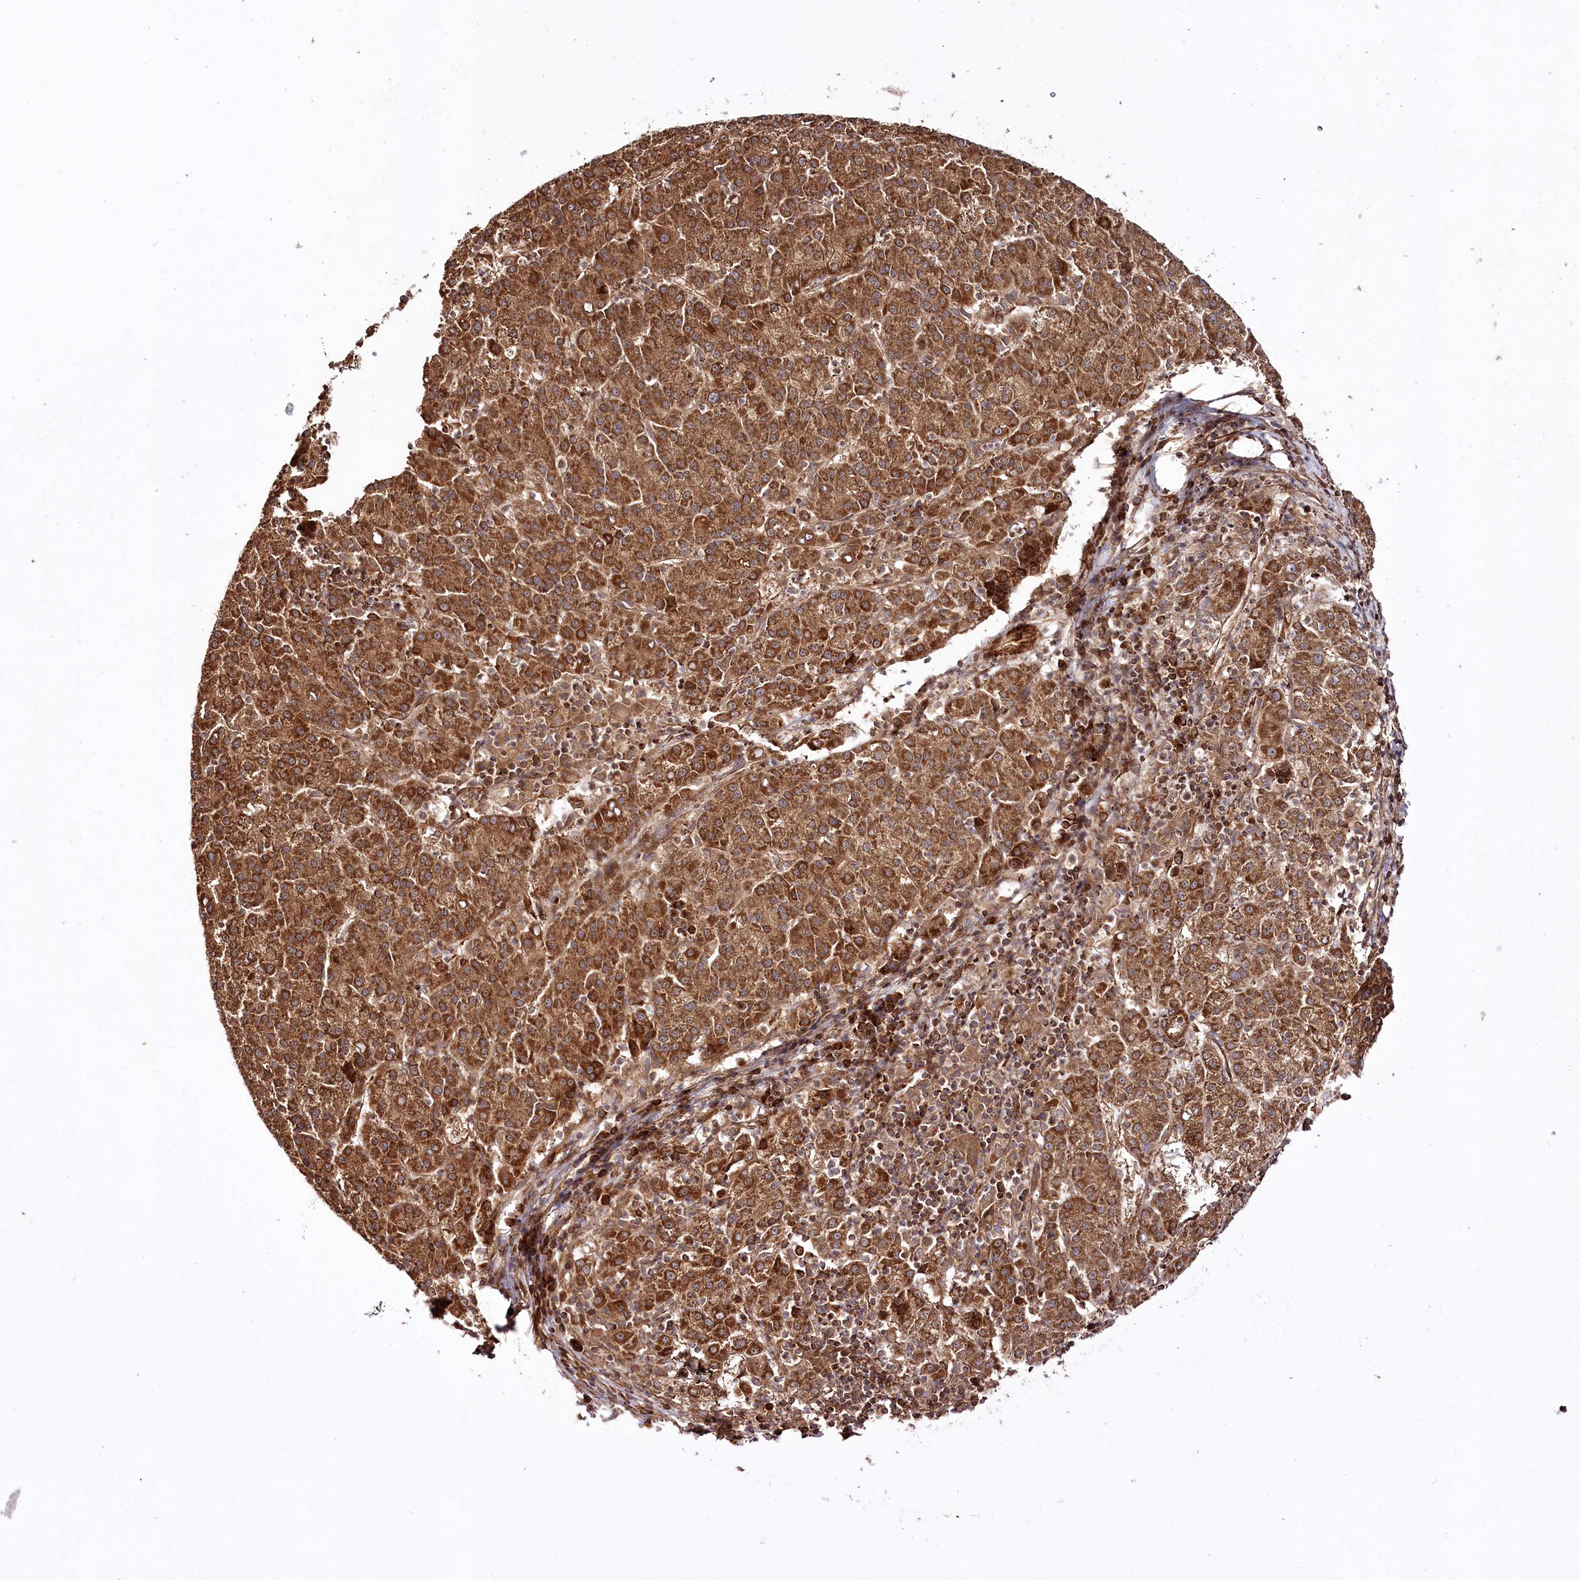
{"staining": {"intensity": "moderate", "quantity": ">75%", "location": "cytoplasmic/membranous"}, "tissue": "liver cancer", "cell_type": "Tumor cells", "image_type": "cancer", "snomed": [{"axis": "morphology", "description": "Carcinoma, Hepatocellular, NOS"}, {"axis": "topography", "description": "Liver"}], "caption": "Immunohistochemistry image of neoplastic tissue: human liver cancer stained using immunohistochemistry (IHC) exhibits medium levels of moderate protein expression localized specifically in the cytoplasmic/membranous of tumor cells, appearing as a cytoplasmic/membranous brown color.", "gene": "REXO2", "patient": {"sex": "female", "age": 58}}